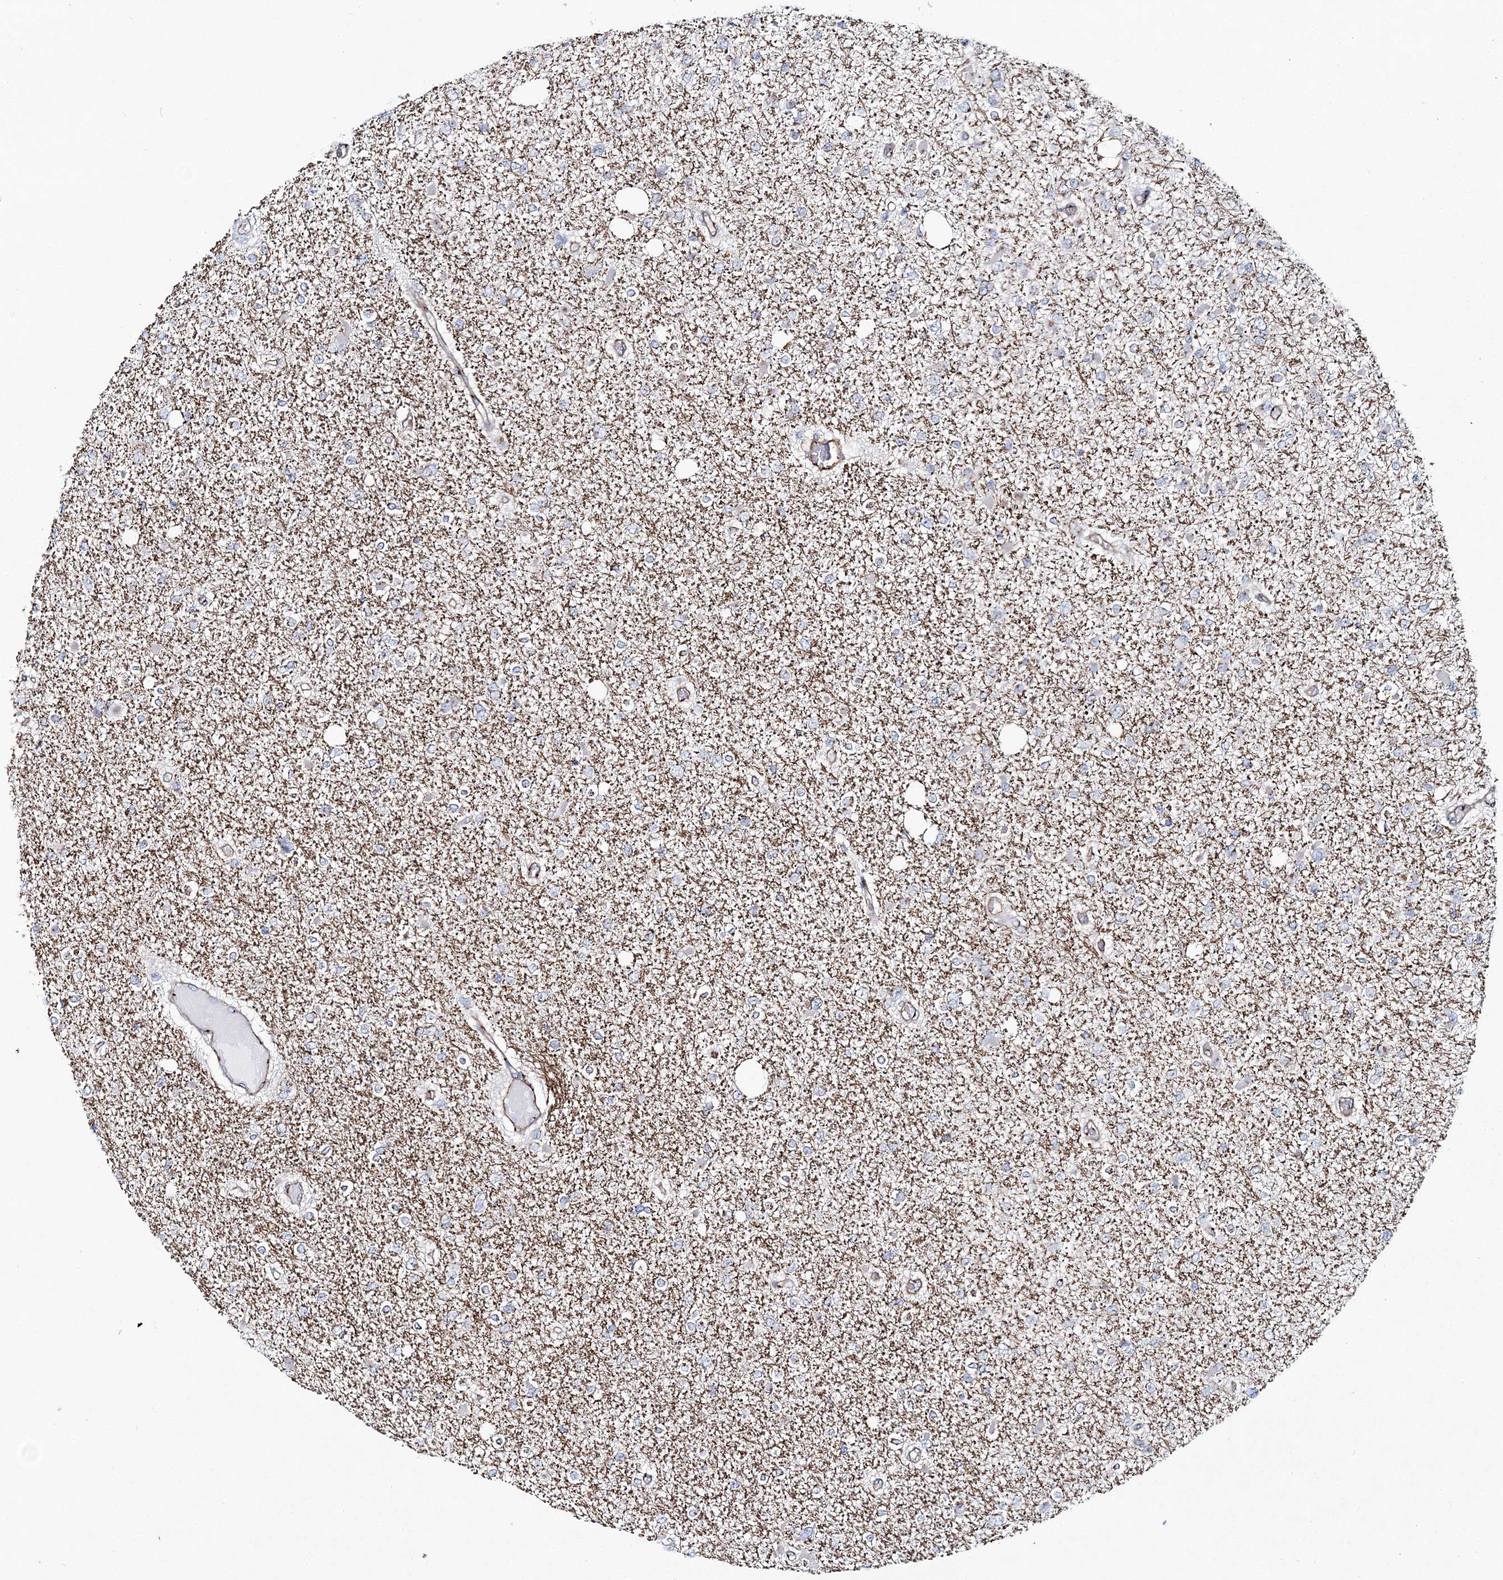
{"staining": {"intensity": "negative", "quantity": "none", "location": "none"}, "tissue": "glioma", "cell_type": "Tumor cells", "image_type": "cancer", "snomed": [{"axis": "morphology", "description": "Glioma, malignant, Low grade"}, {"axis": "topography", "description": "Brain"}], "caption": "DAB immunohistochemical staining of malignant glioma (low-grade) exhibits no significant positivity in tumor cells.", "gene": "MAN1A2", "patient": {"sex": "female", "age": 22}}